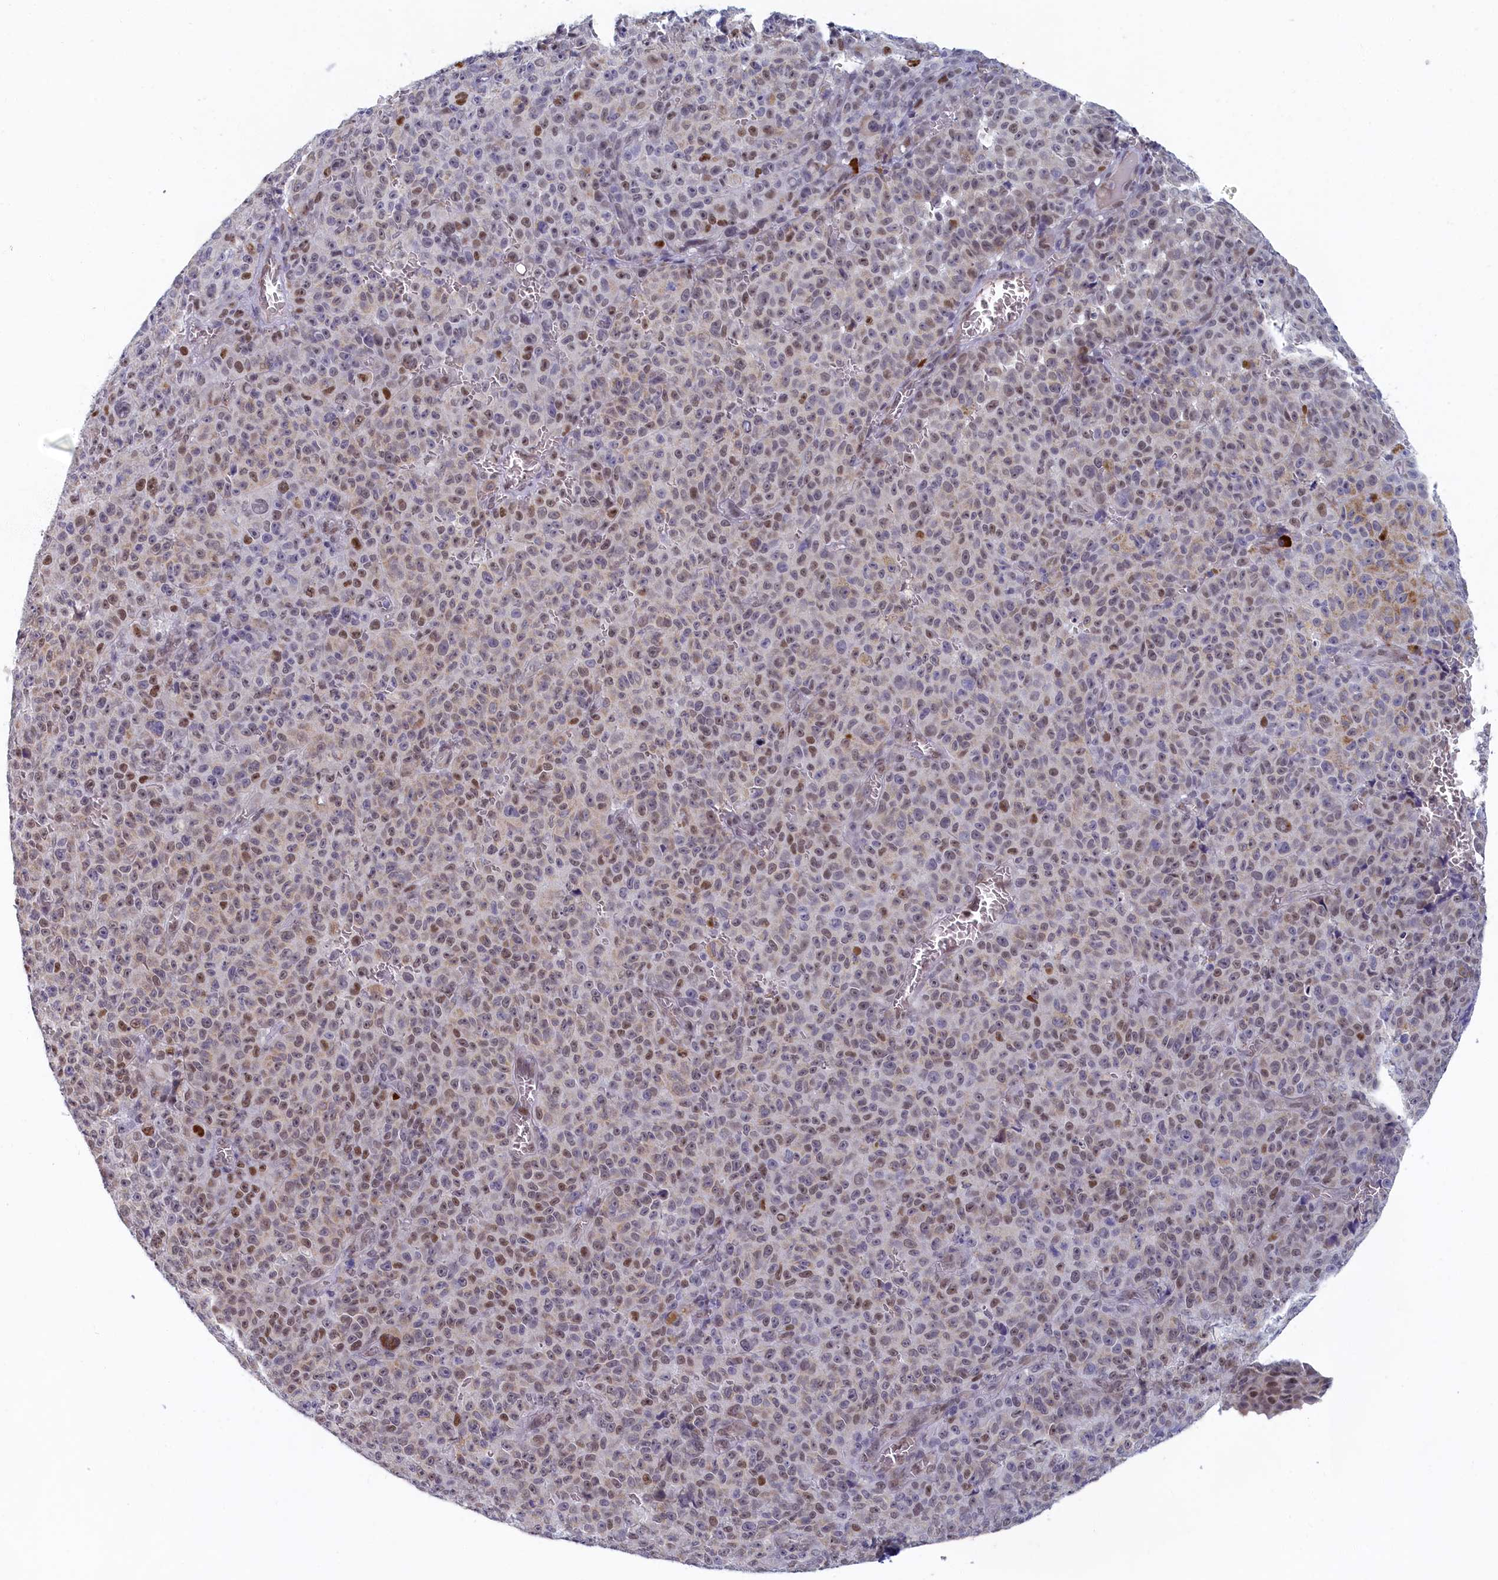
{"staining": {"intensity": "moderate", "quantity": "<25%", "location": "nuclear"}, "tissue": "melanoma", "cell_type": "Tumor cells", "image_type": "cancer", "snomed": [{"axis": "morphology", "description": "Malignant melanoma, NOS"}, {"axis": "topography", "description": "Skin"}], "caption": "An image of human melanoma stained for a protein shows moderate nuclear brown staining in tumor cells.", "gene": "DNAJC17", "patient": {"sex": "female", "age": 82}}